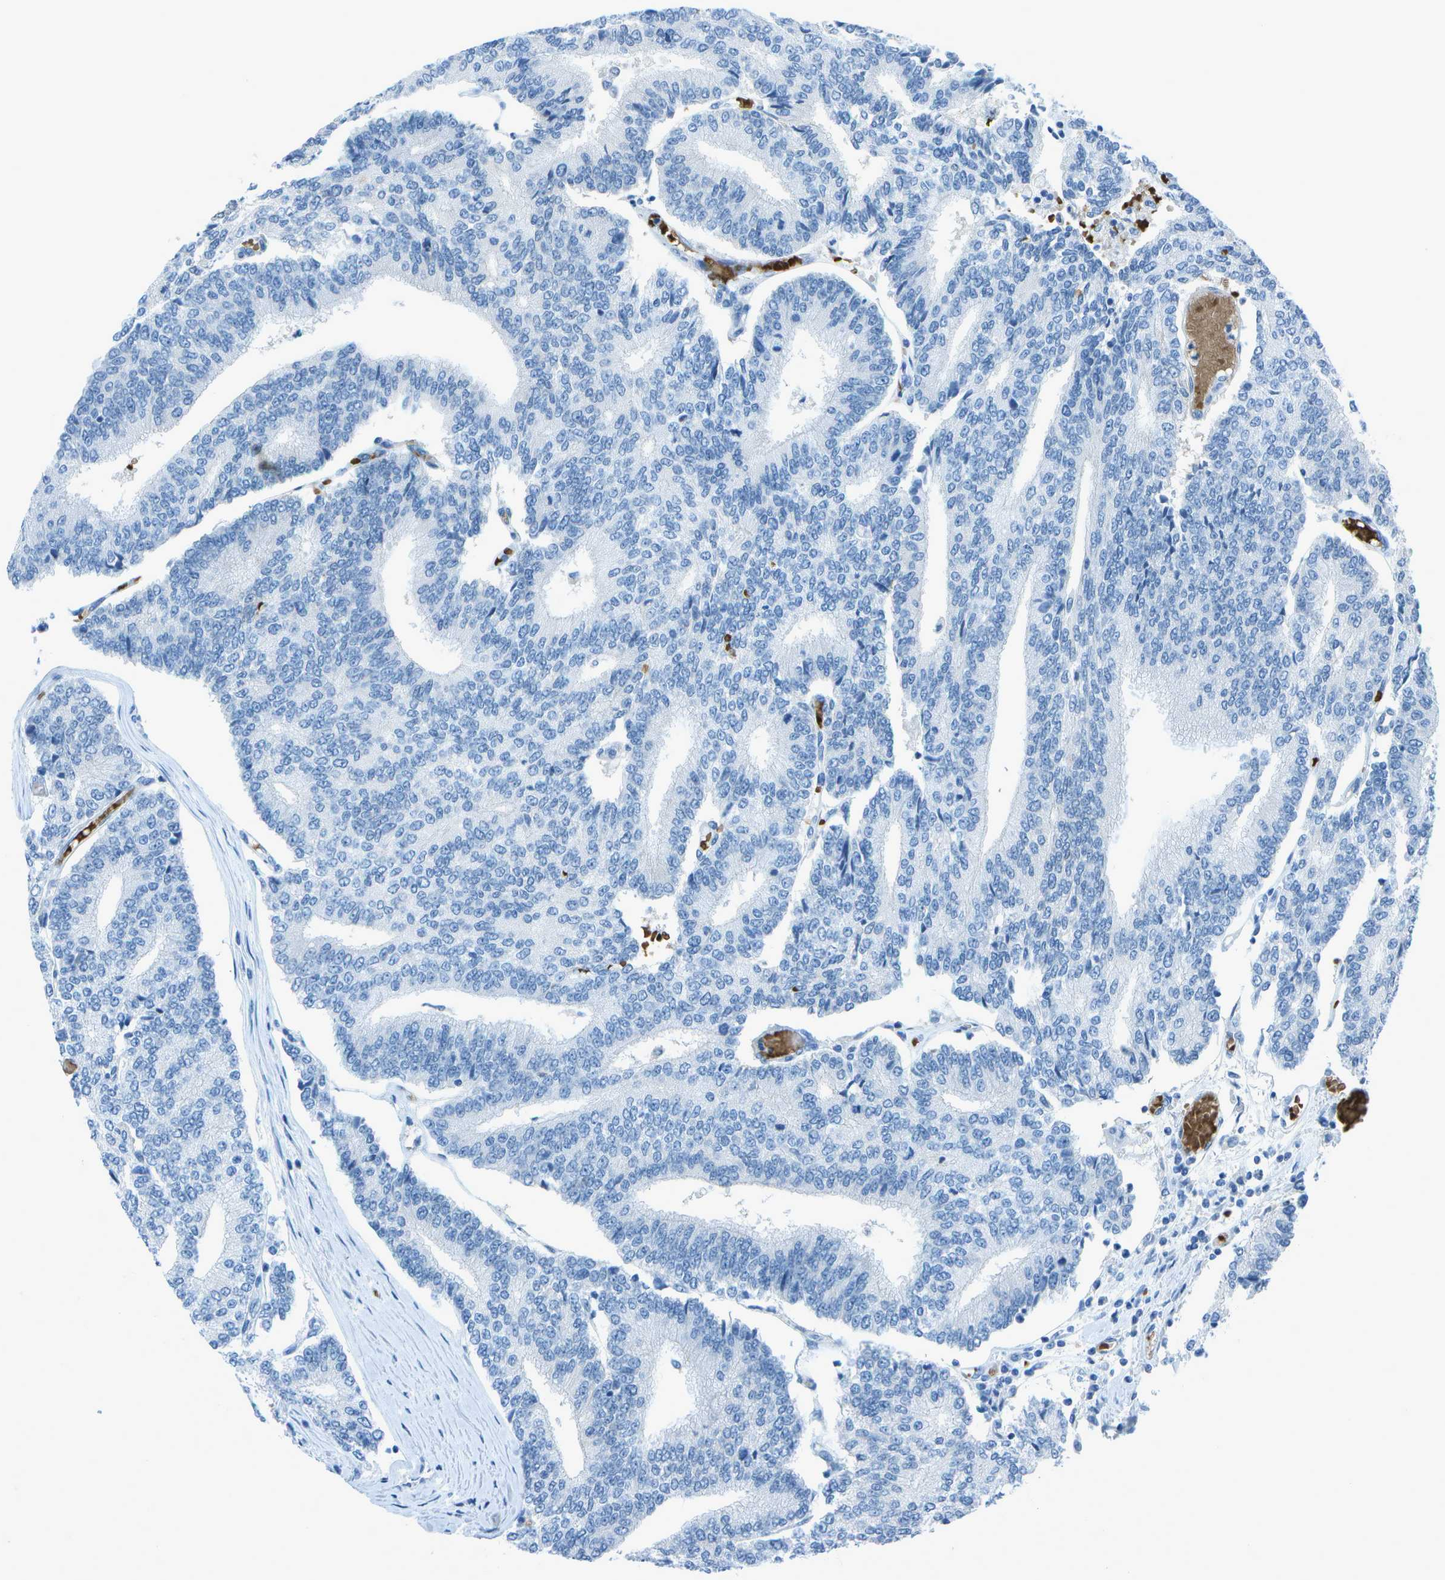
{"staining": {"intensity": "negative", "quantity": "none", "location": "none"}, "tissue": "prostate cancer", "cell_type": "Tumor cells", "image_type": "cancer", "snomed": [{"axis": "morphology", "description": "Normal tissue, NOS"}, {"axis": "morphology", "description": "Adenocarcinoma, High grade"}, {"axis": "topography", "description": "Prostate"}, {"axis": "topography", "description": "Seminal veicle"}], "caption": "Tumor cells are negative for brown protein staining in high-grade adenocarcinoma (prostate).", "gene": "ASL", "patient": {"sex": "male", "age": 55}}